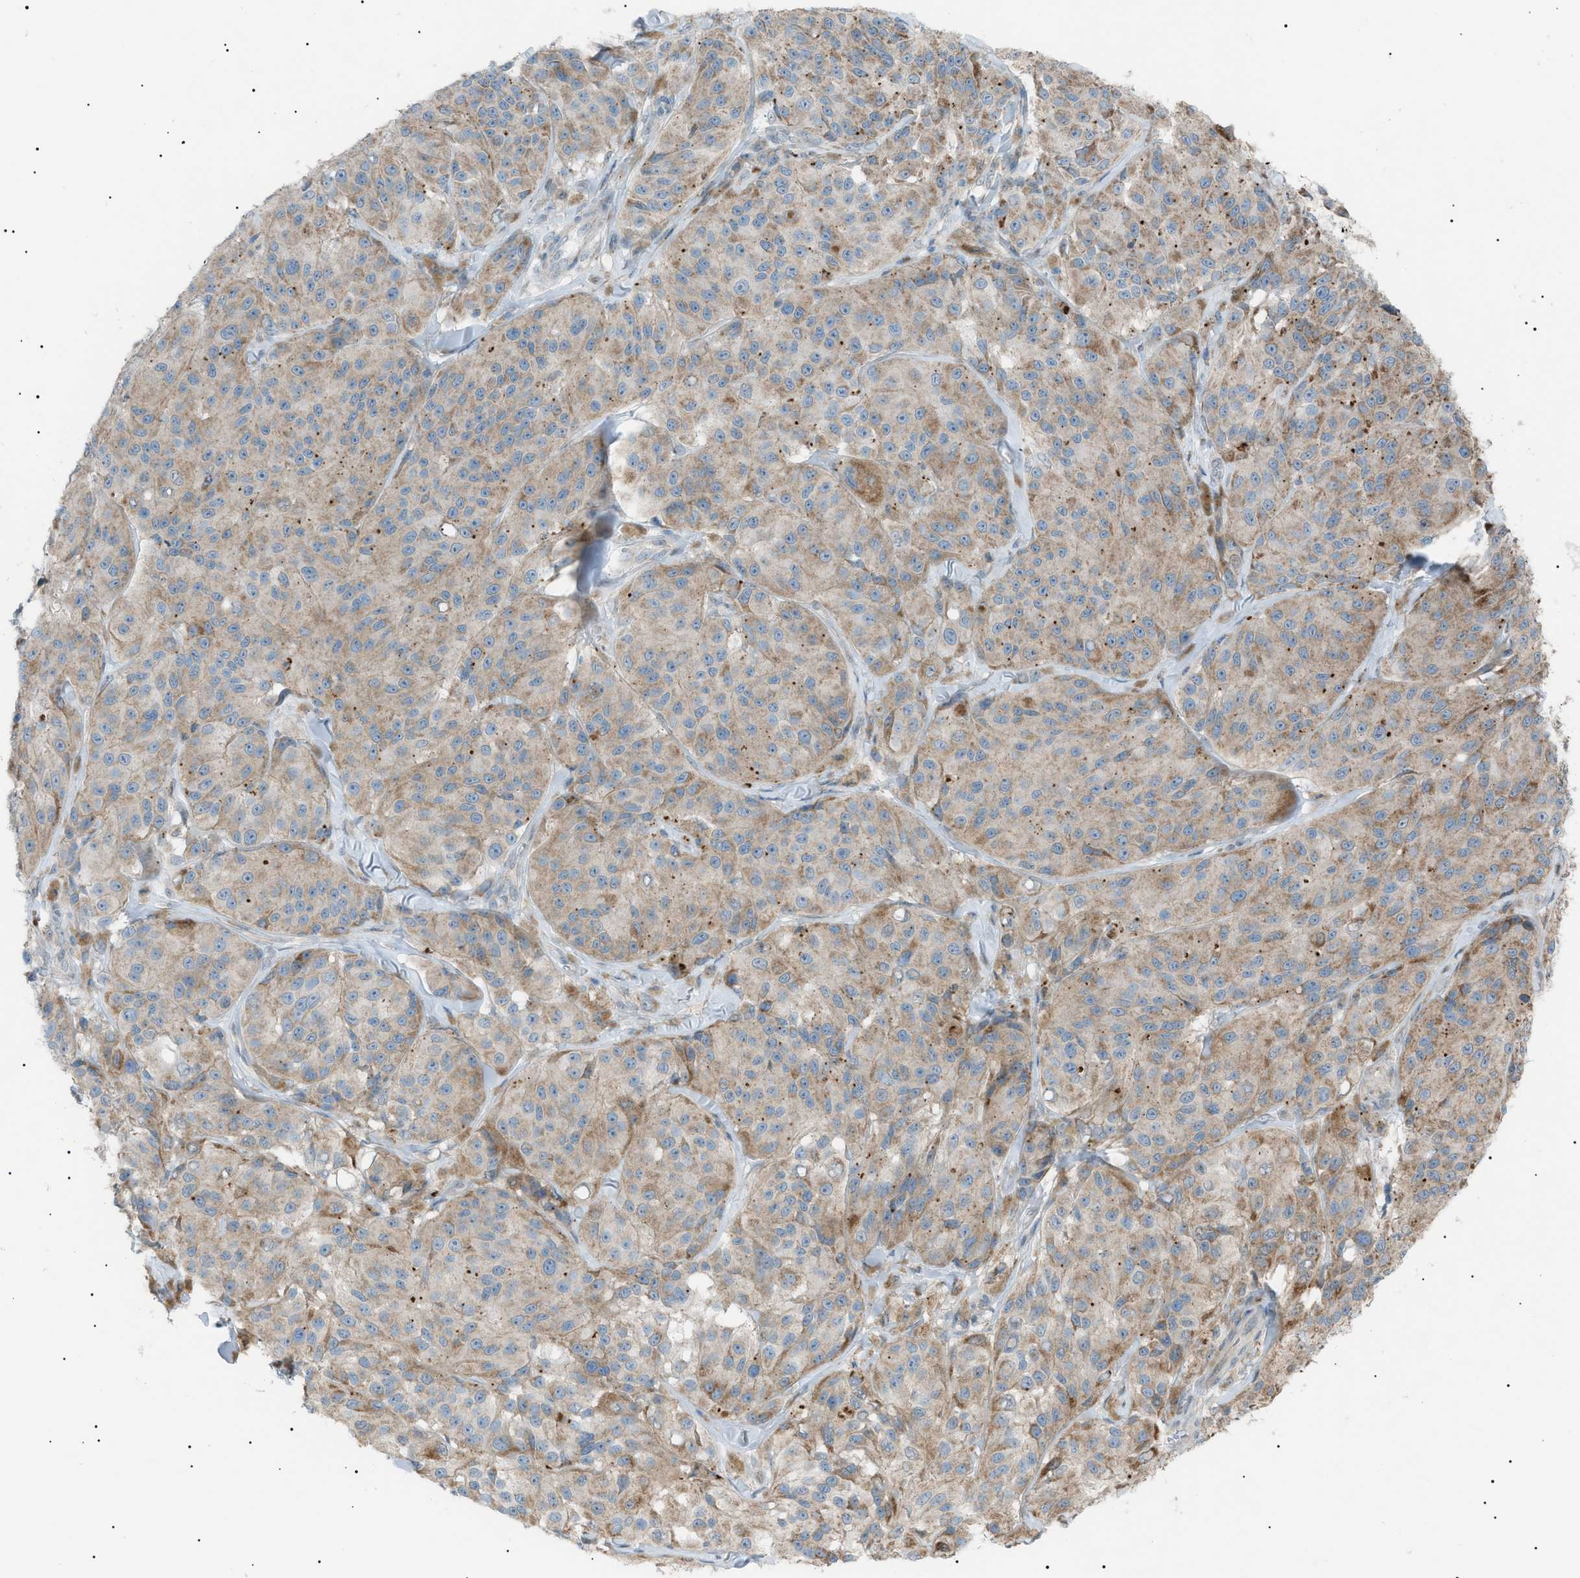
{"staining": {"intensity": "moderate", "quantity": "25%-75%", "location": "cytoplasmic/membranous"}, "tissue": "melanoma", "cell_type": "Tumor cells", "image_type": "cancer", "snomed": [{"axis": "morphology", "description": "Malignant melanoma, NOS"}, {"axis": "topography", "description": "Skin"}], "caption": "Immunohistochemistry micrograph of human malignant melanoma stained for a protein (brown), which demonstrates medium levels of moderate cytoplasmic/membranous staining in about 25%-75% of tumor cells.", "gene": "ZNF516", "patient": {"sex": "male", "age": 84}}